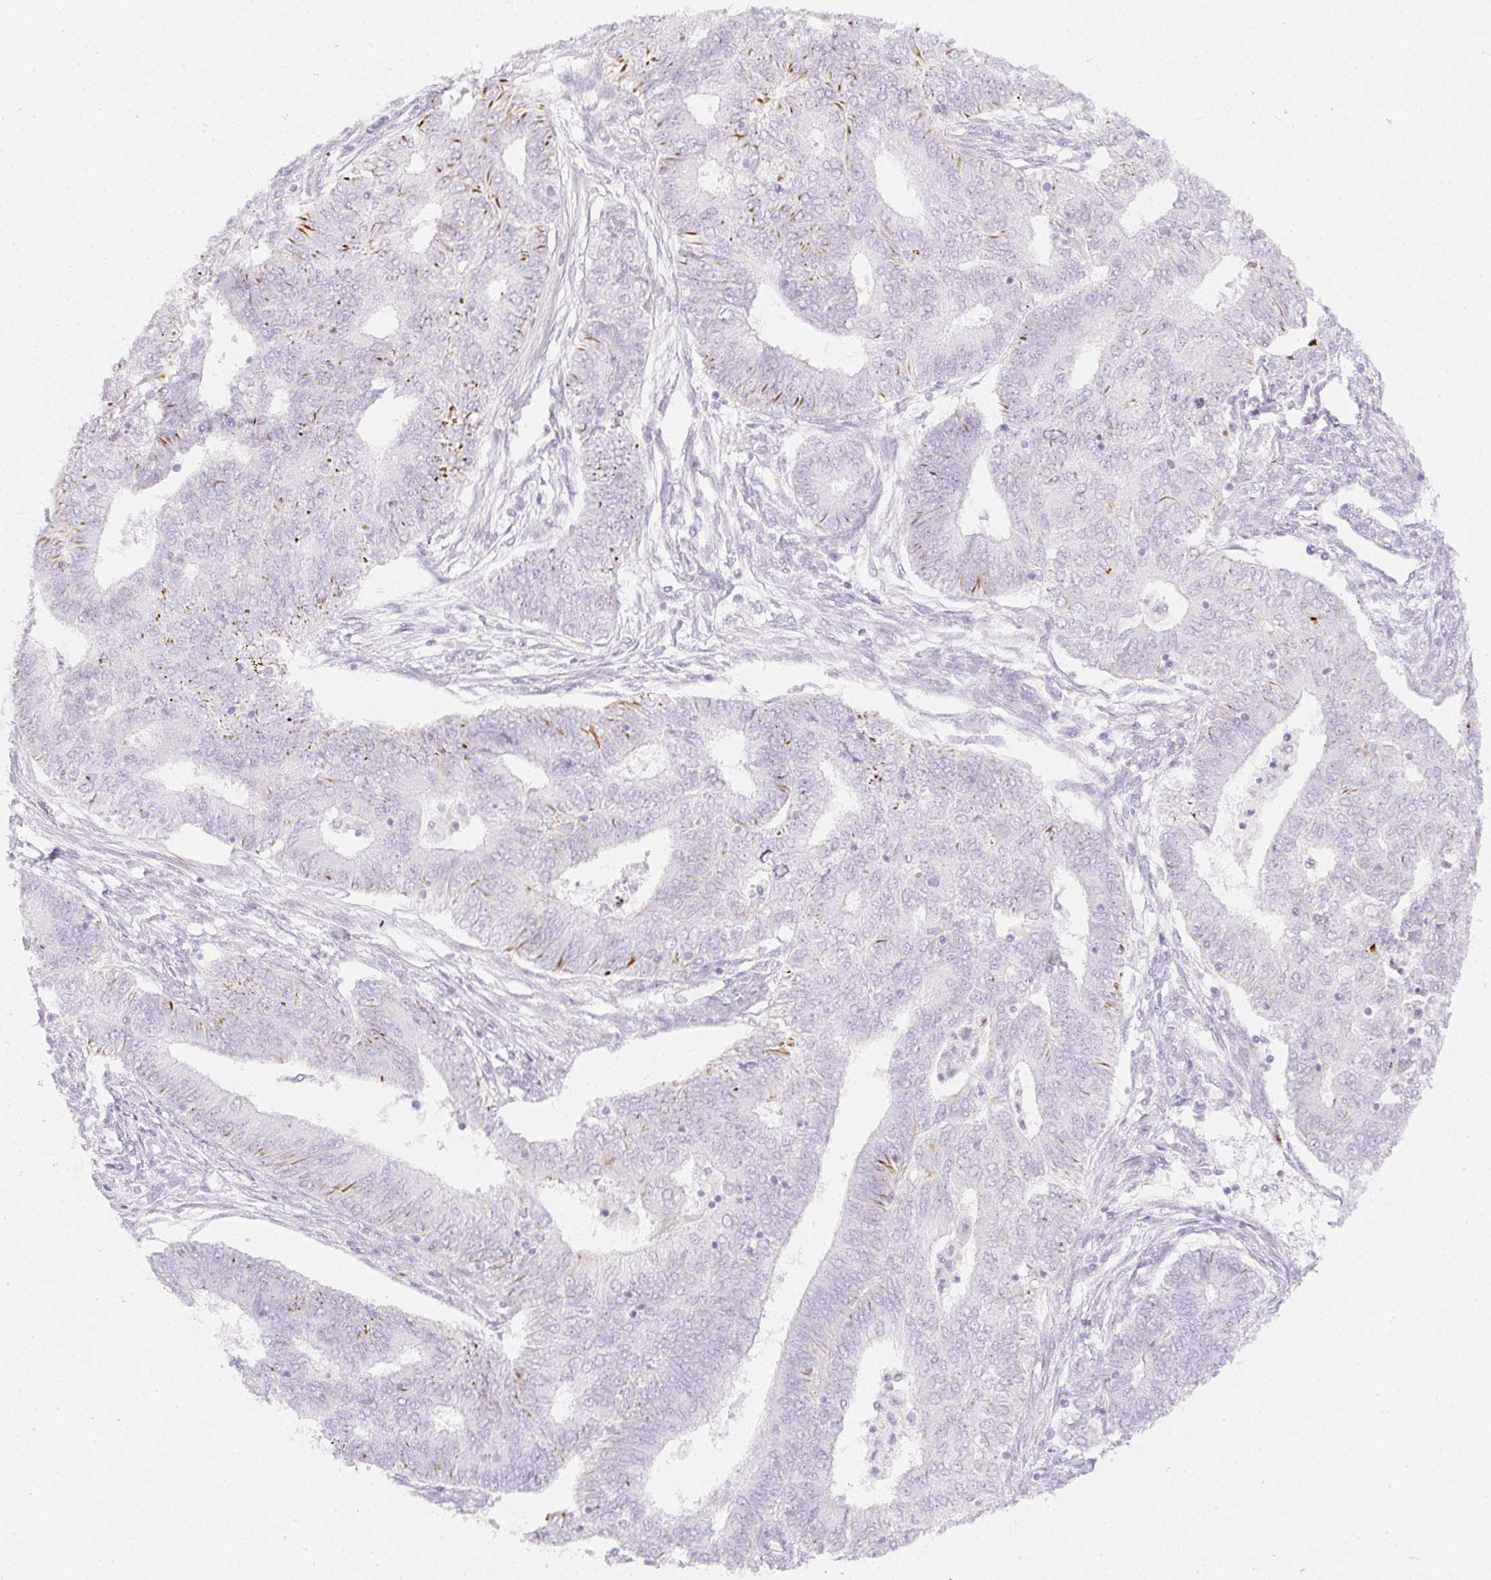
{"staining": {"intensity": "strong", "quantity": "<25%", "location": "cytoplasmic/membranous"}, "tissue": "endometrial cancer", "cell_type": "Tumor cells", "image_type": "cancer", "snomed": [{"axis": "morphology", "description": "Adenocarcinoma, NOS"}, {"axis": "topography", "description": "Endometrium"}], "caption": "This micrograph shows endometrial cancer stained with IHC to label a protein in brown. The cytoplasmic/membranous of tumor cells show strong positivity for the protein. Nuclei are counter-stained blue.", "gene": "ZNF689", "patient": {"sex": "female", "age": 62}}